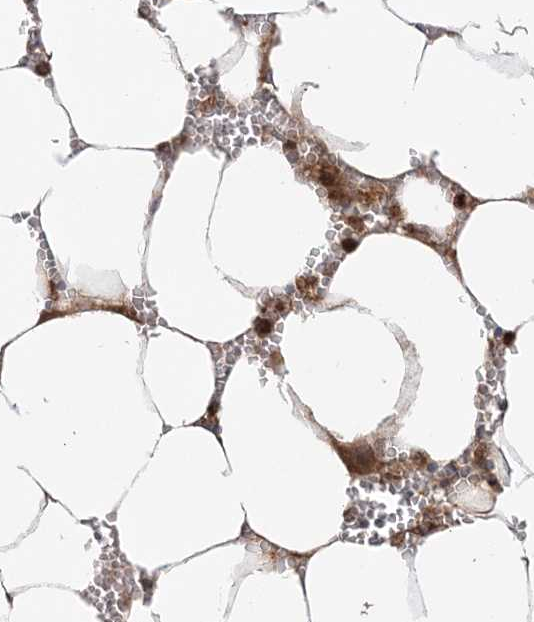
{"staining": {"intensity": "moderate", "quantity": ">75%", "location": "cytoplasmic/membranous"}, "tissue": "bone marrow", "cell_type": "Hematopoietic cells", "image_type": "normal", "snomed": [{"axis": "morphology", "description": "Normal tissue, NOS"}, {"axis": "topography", "description": "Bone marrow"}], "caption": "Protein expression analysis of normal human bone marrow reveals moderate cytoplasmic/membranous staining in approximately >75% of hematopoietic cells. The staining was performed using DAB (3,3'-diaminobenzidine) to visualize the protein expression in brown, while the nuclei were stained in blue with hematoxylin (Magnification: 20x).", "gene": "ABCC3", "patient": {"sex": "male", "age": 70}}